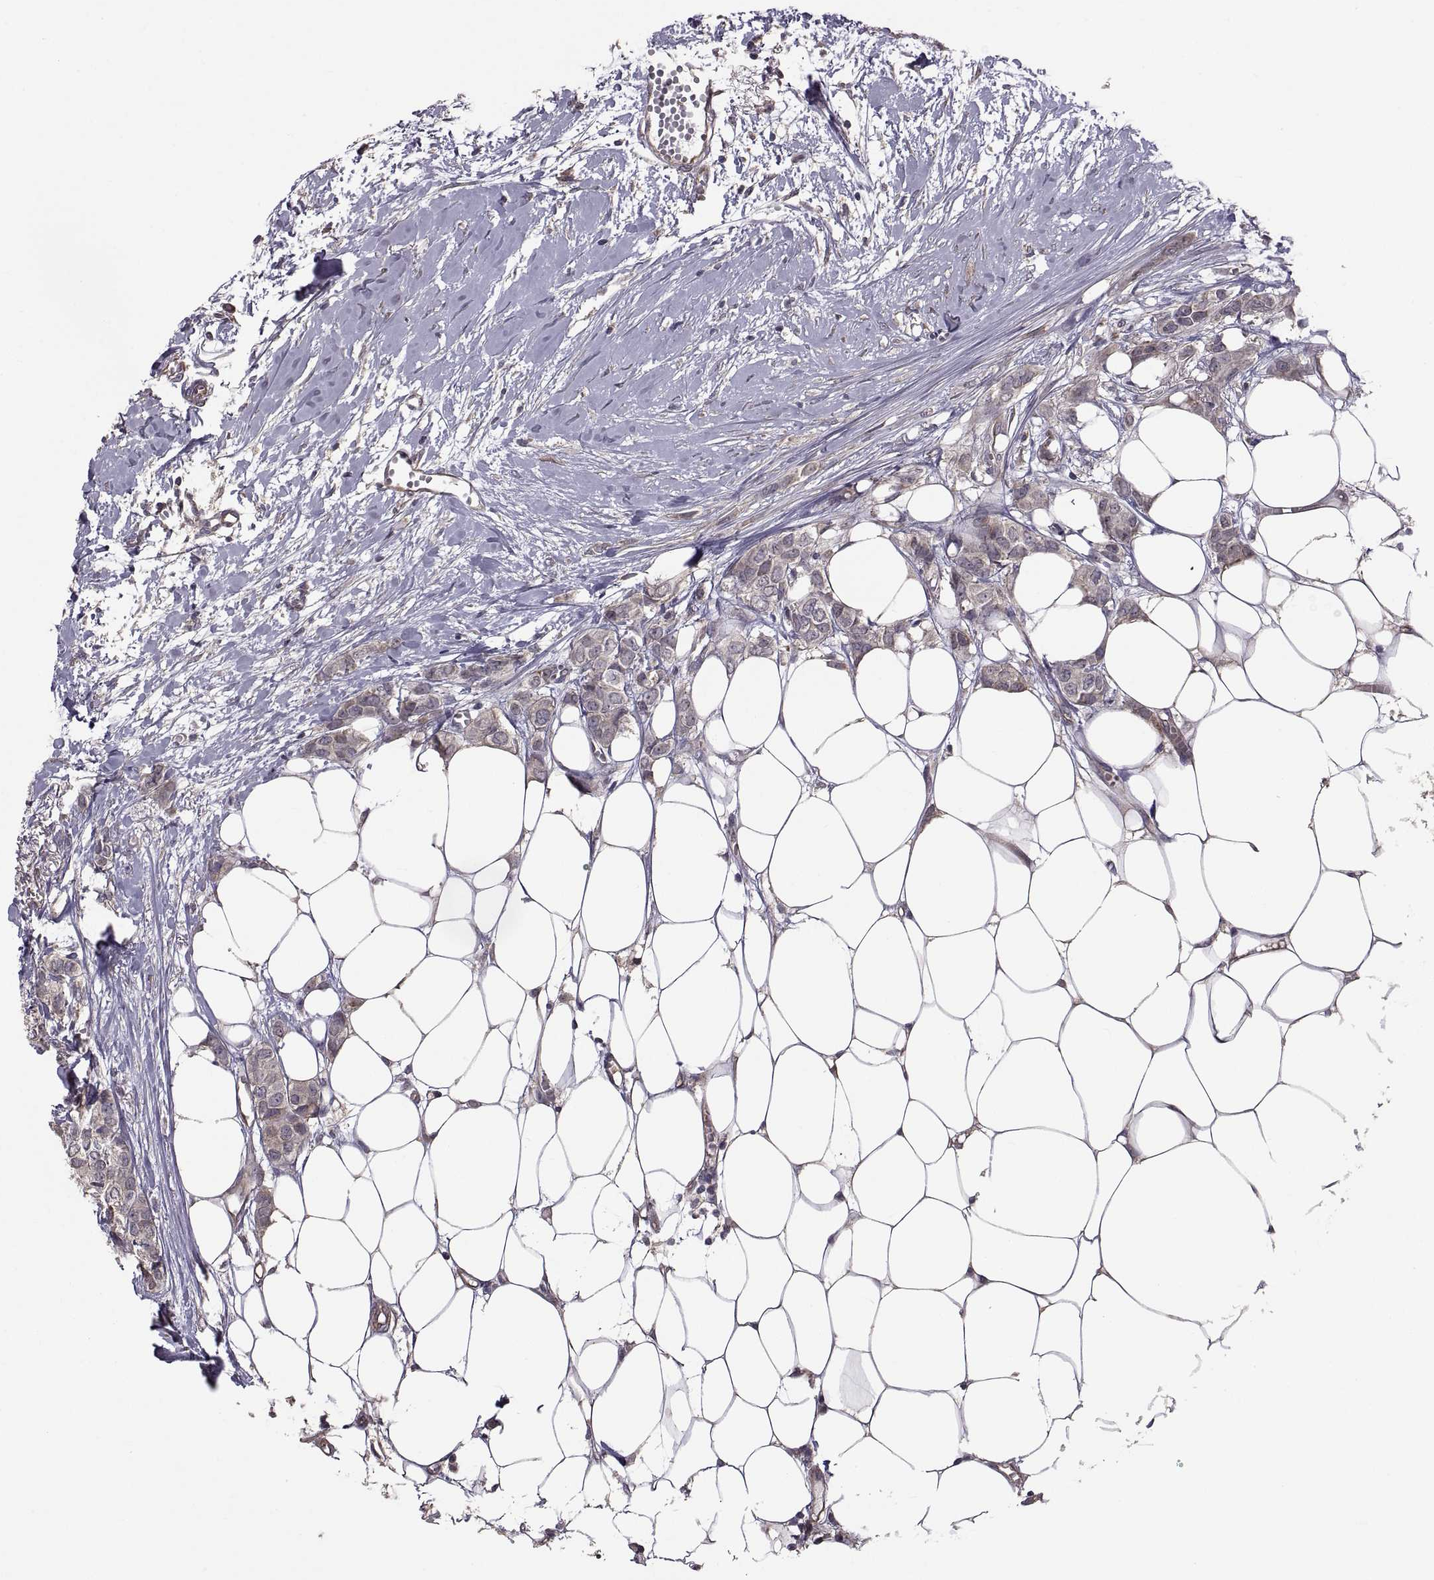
{"staining": {"intensity": "weak", "quantity": "<25%", "location": "cytoplasmic/membranous"}, "tissue": "breast cancer", "cell_type": "Tumor cells", "image_type": "cancer", "snomed": [{"axis": "morphology", "description": "Duct carcinoma"}, {"axis": "topography", "description": "Breast"}], "caption": "This is an IHC photomicrograph of breast intraductal carcinoma. There is no positivity in tumor cells.", "gene": "PMM2", "patient": {"sex": "female", "age": 85}}